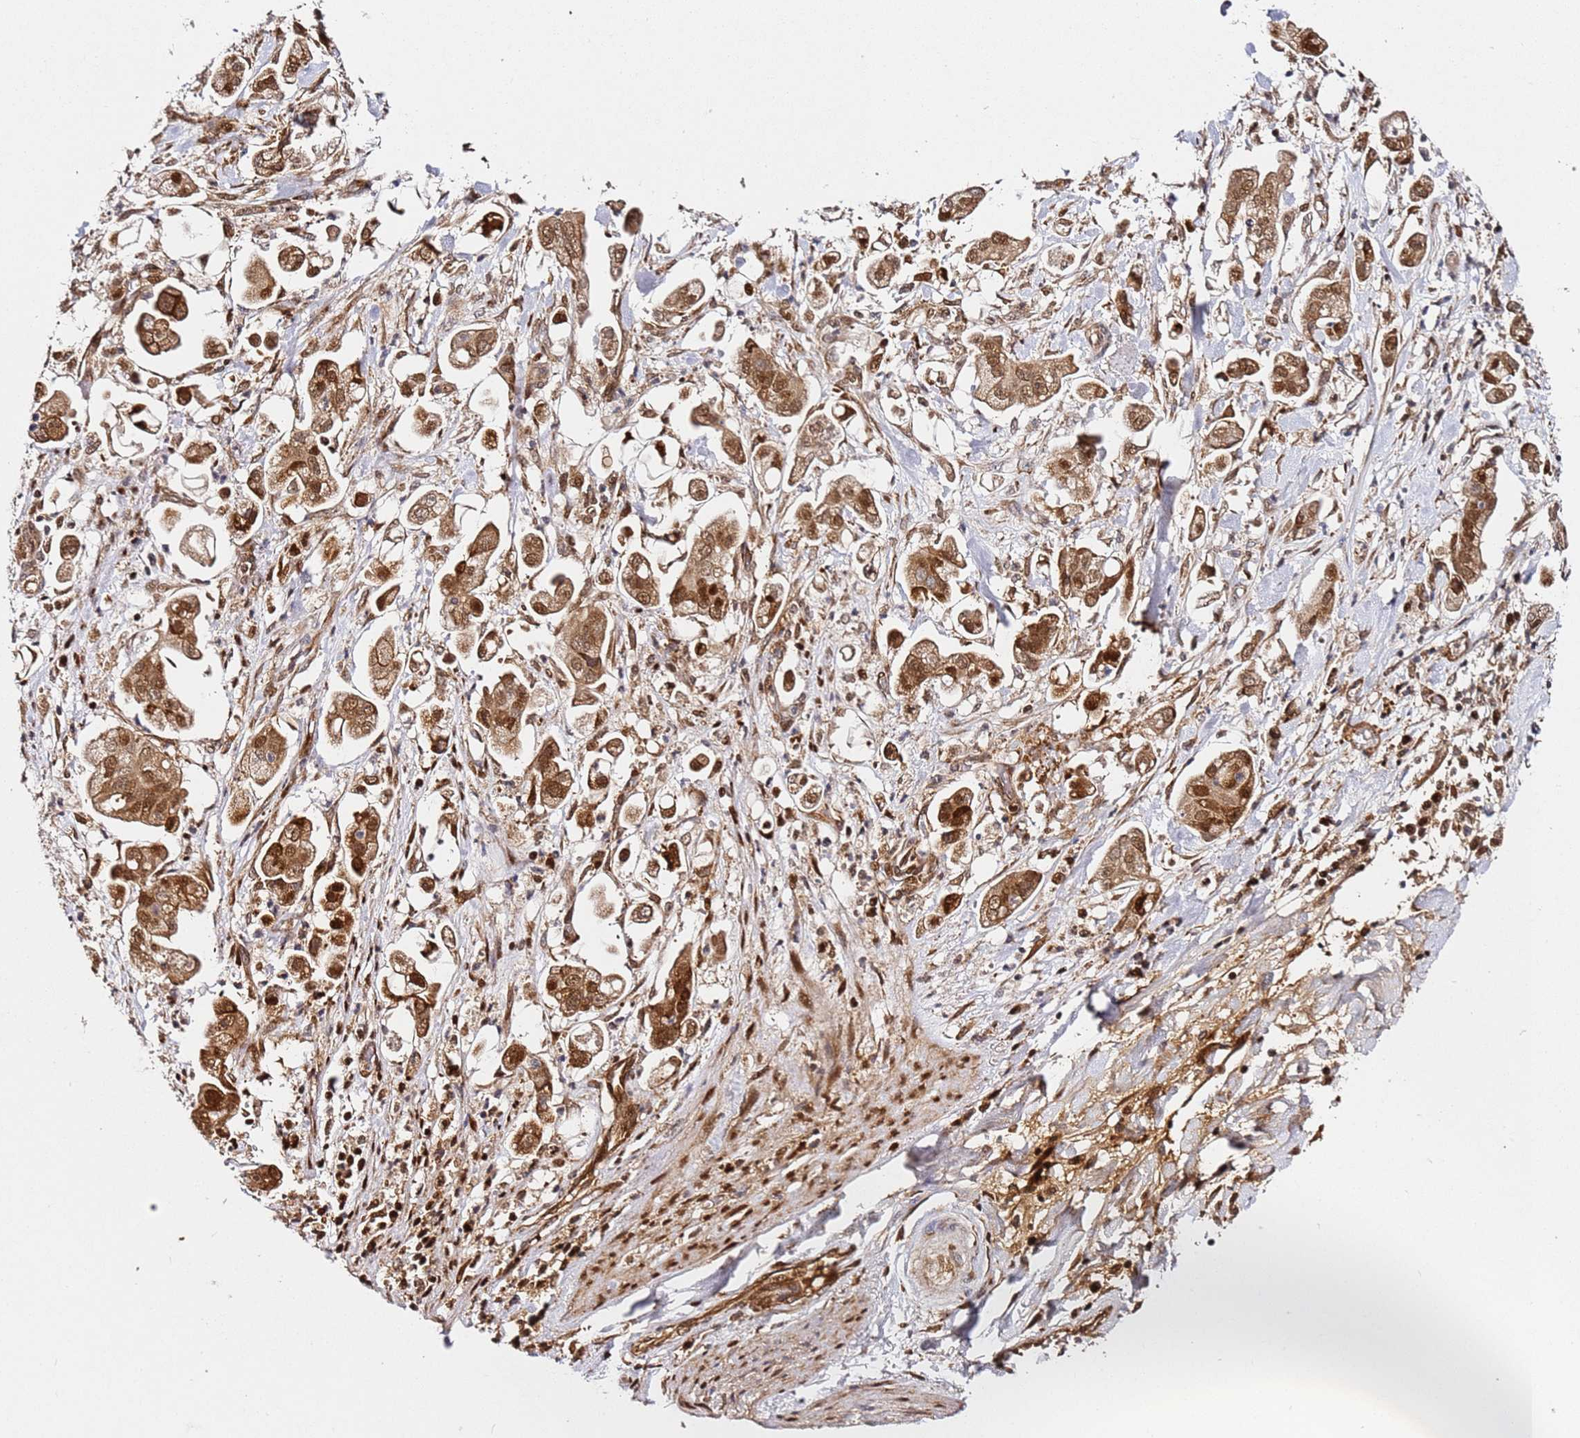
{"staining": {"intensity": "moderate", "quantity": ">75%", "location": "cytoplasmic/membranous,nuclear"}, "tissue": "stomach cancer", "cell_type": "Tumor cells", "image_type": "cancer", "snomed": [{"axis": "morphology", "description": "Adenocarcinoma, NOS"}, {"axis": "topography", "description": "Stomach"}], "caption": "The micrograph shows a brown stain indicating the presence of a protein in the cytoplasmic/membranous and nuclear of tumor cells in adenocarcinoma (stomach).", "gene": "SMOX", "patient": {"sex": "male", "age": 62}}